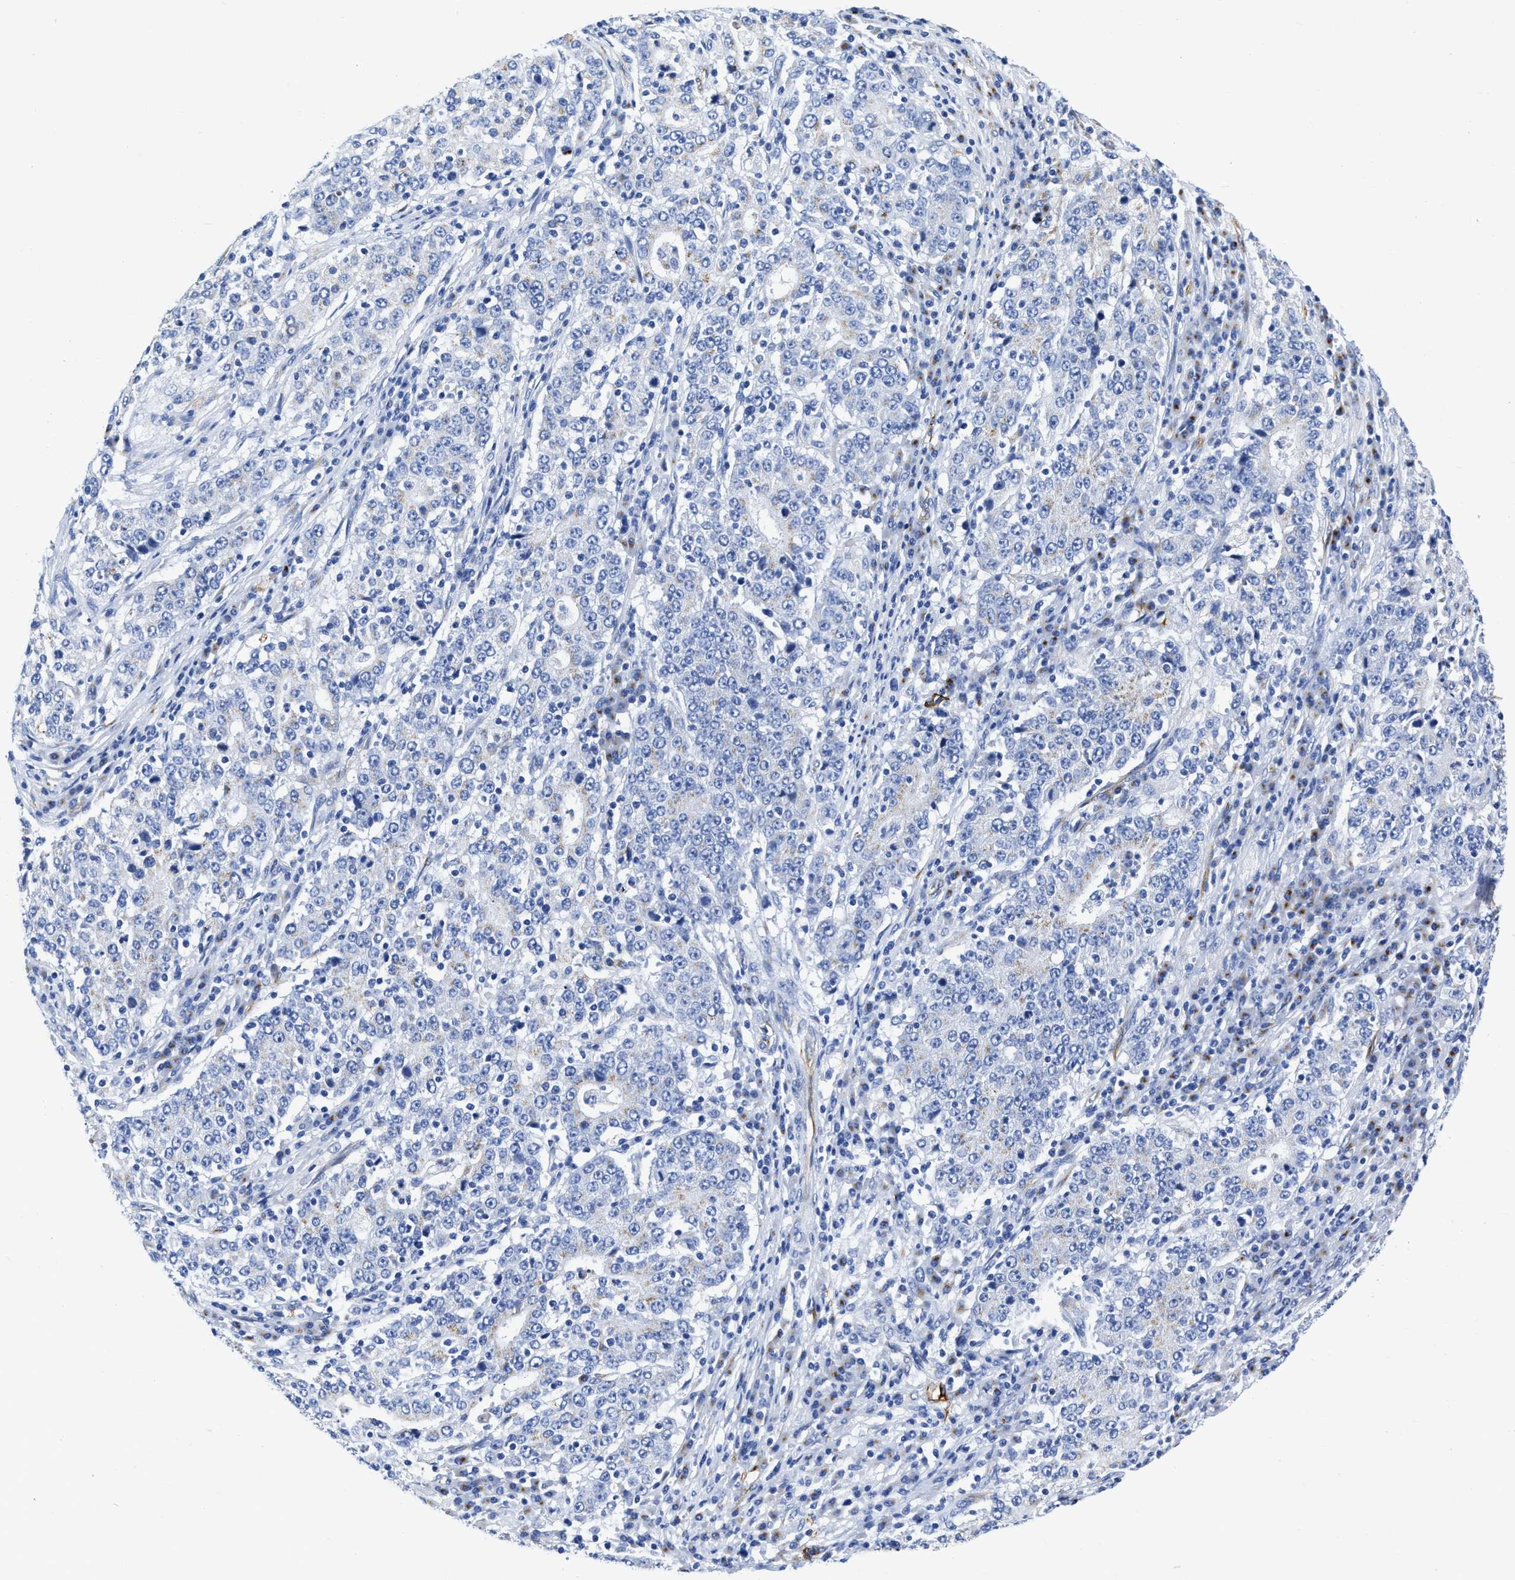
{"staining": {"intensity": "negative", "quantity": "none", "location": "none"}, "tissue": "stomach cancer", "cell_type": "Tumor cells", "image_type": "cancer", "snomed": [{"axis": "morphology", "description": "Adenocarcinoma, NOS"}, {"axis": "topography", "description": "Stomach"}], "caption": "A micrograph of human stomach adenocarcinoma is negative for staining in tumor cells.", "gene": "TVP23B", "patient": {"sex": "male", "age": 59}}